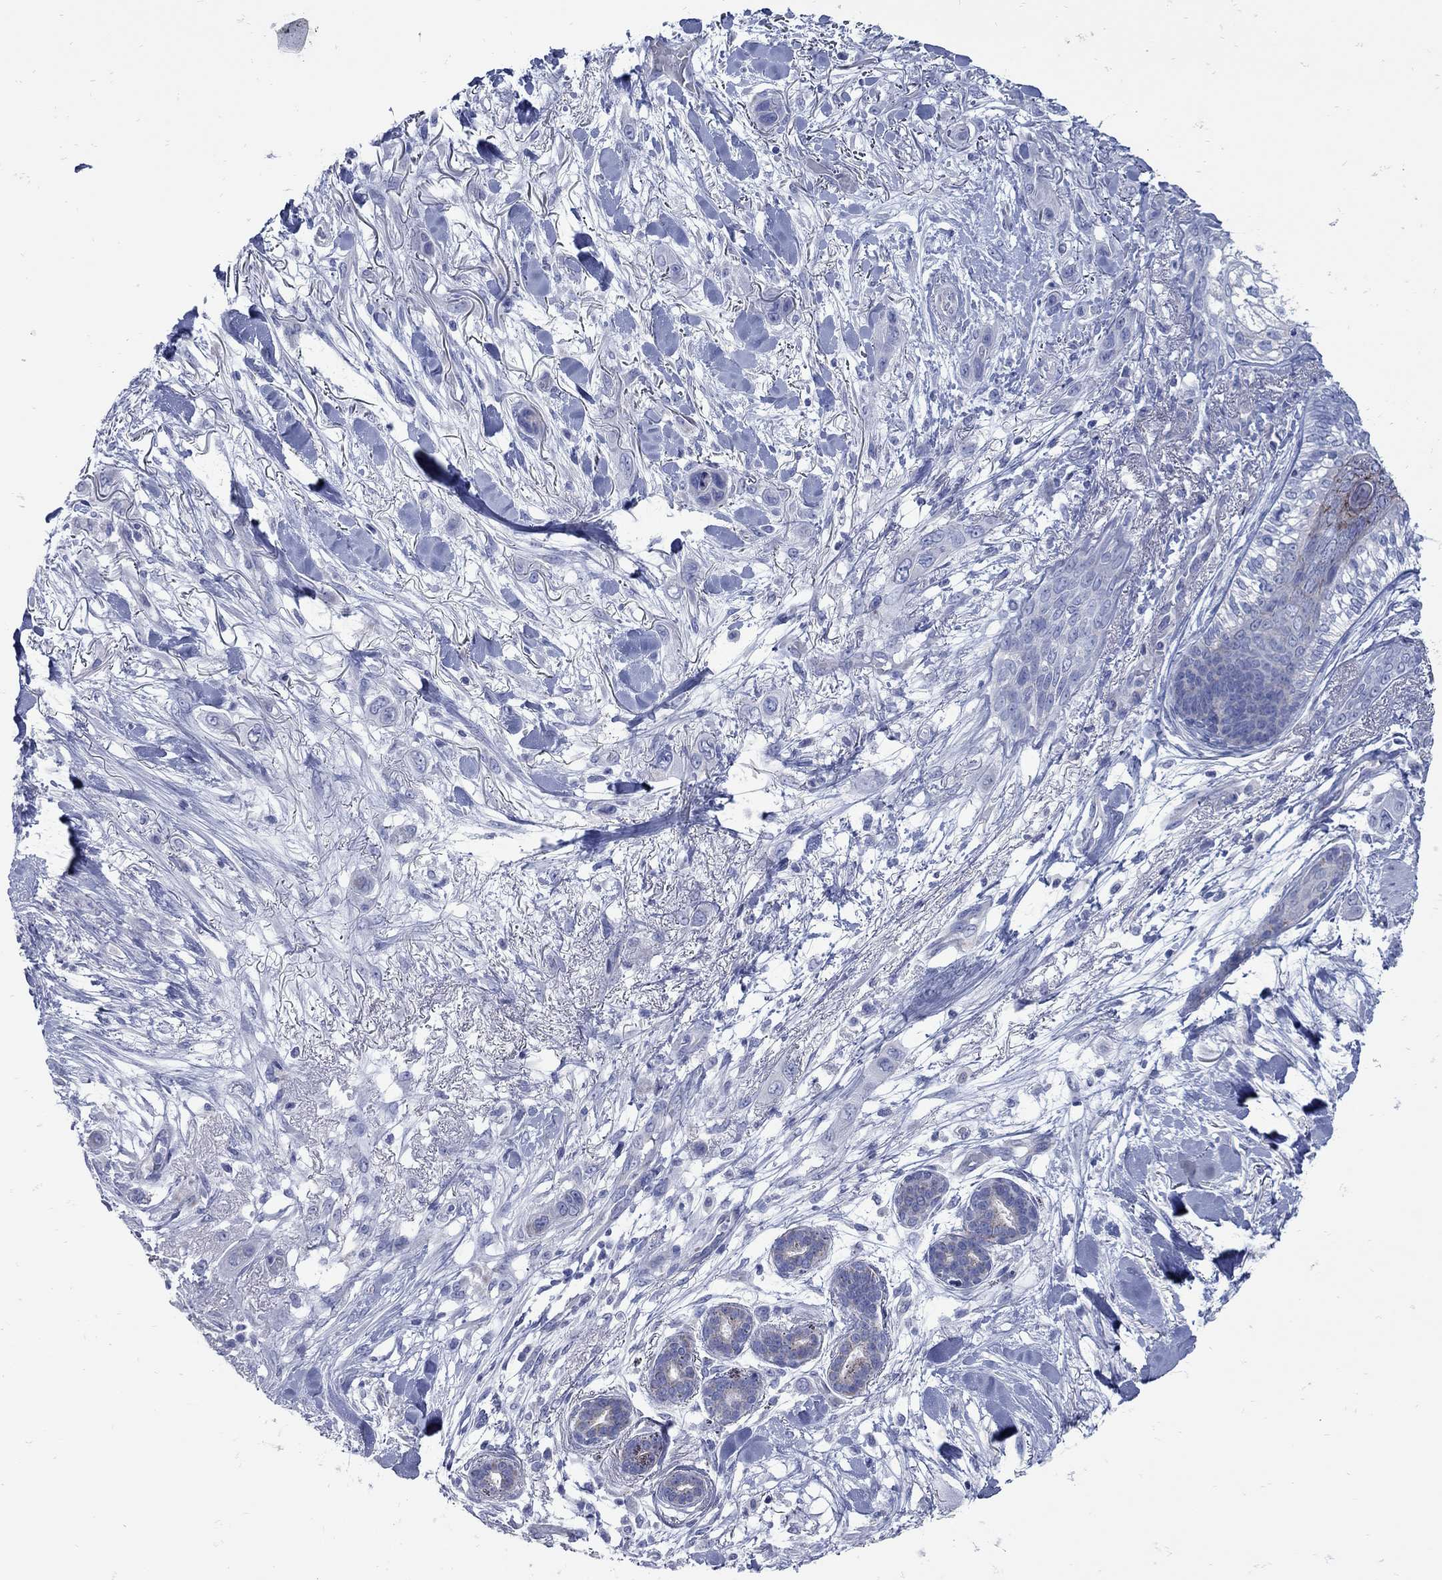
{"staining": {"intensity": "negative", "quantity": "none", "location": "none"}, "tissue": "skin cancer", "cell_type": "Tumor cells", "image_type": "cancer", "snomed": [{"axis": "morphology", "description": "Squamous cell carcinoma, NOS"}, {"axis": "topography", "description": "Skin"}], "caption": "This is a histopathology image of immunohistochemistry (IHC) staining of squamous cell carcinoma (skin), which shows no staining in tumor cells.", "gene": "PDZD3", "patient": {"sex": "male", "age": 79}}